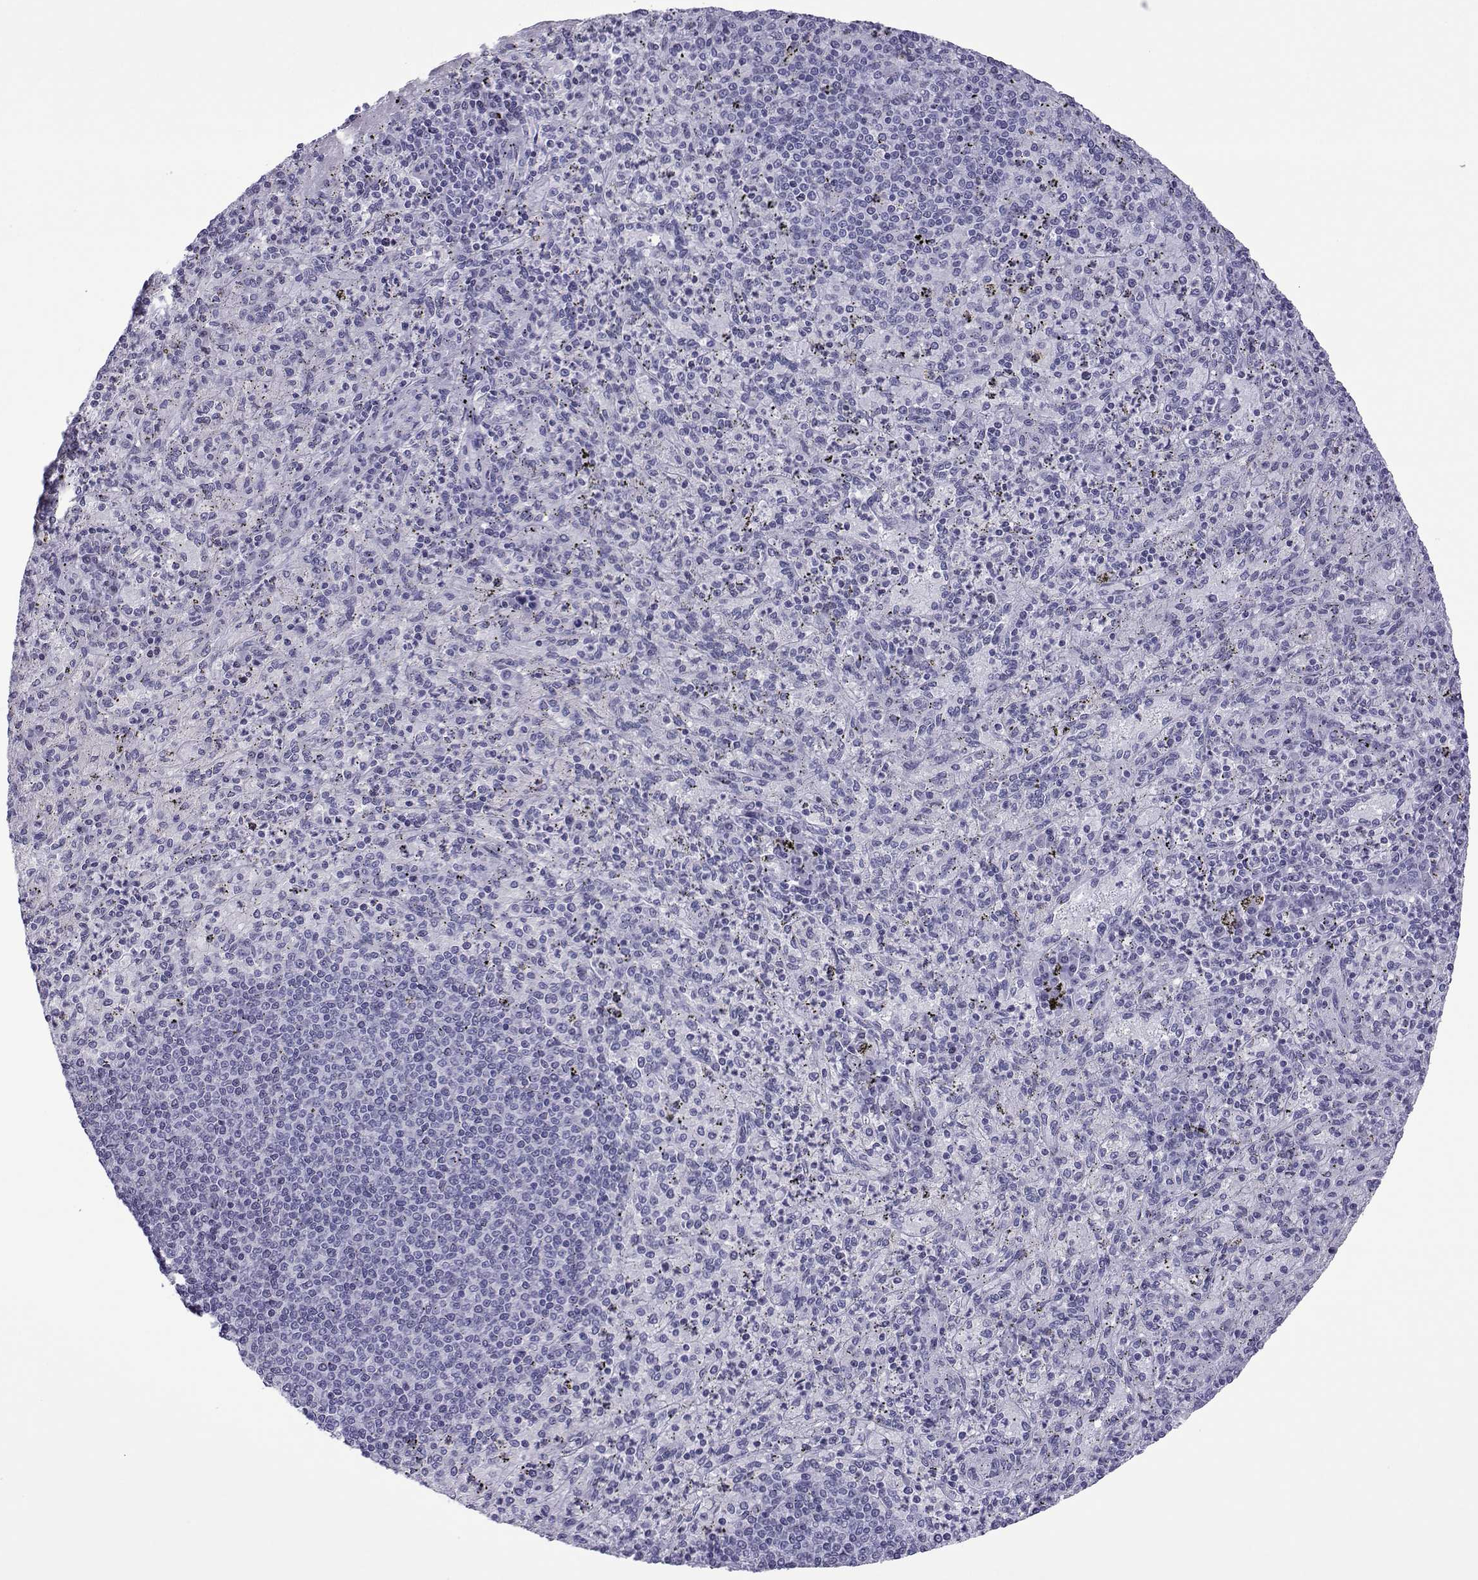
{"staining": {"intensity": "negative", "quantity": "none", "location": "none"}, "tissue": "spleen", "cell_type": "Cells in red pulp", "image_type": "normal", "snomed": [{"axis": "morphology", "description": "Normal tissue, NOS"}, {"axis": "topography", "description": "Spleen"}], "caption": "A micrograph of spleen stained for a protein shows no brown staining in cells in red pulp. Brightfield microscopy of immunohistochemistry (IHC) stained with DAB (brown) and hematoxylin (blue), captured at high magnification.", "gene": "SPANXA1", "patient": {"sex": "male", "age": 60}}